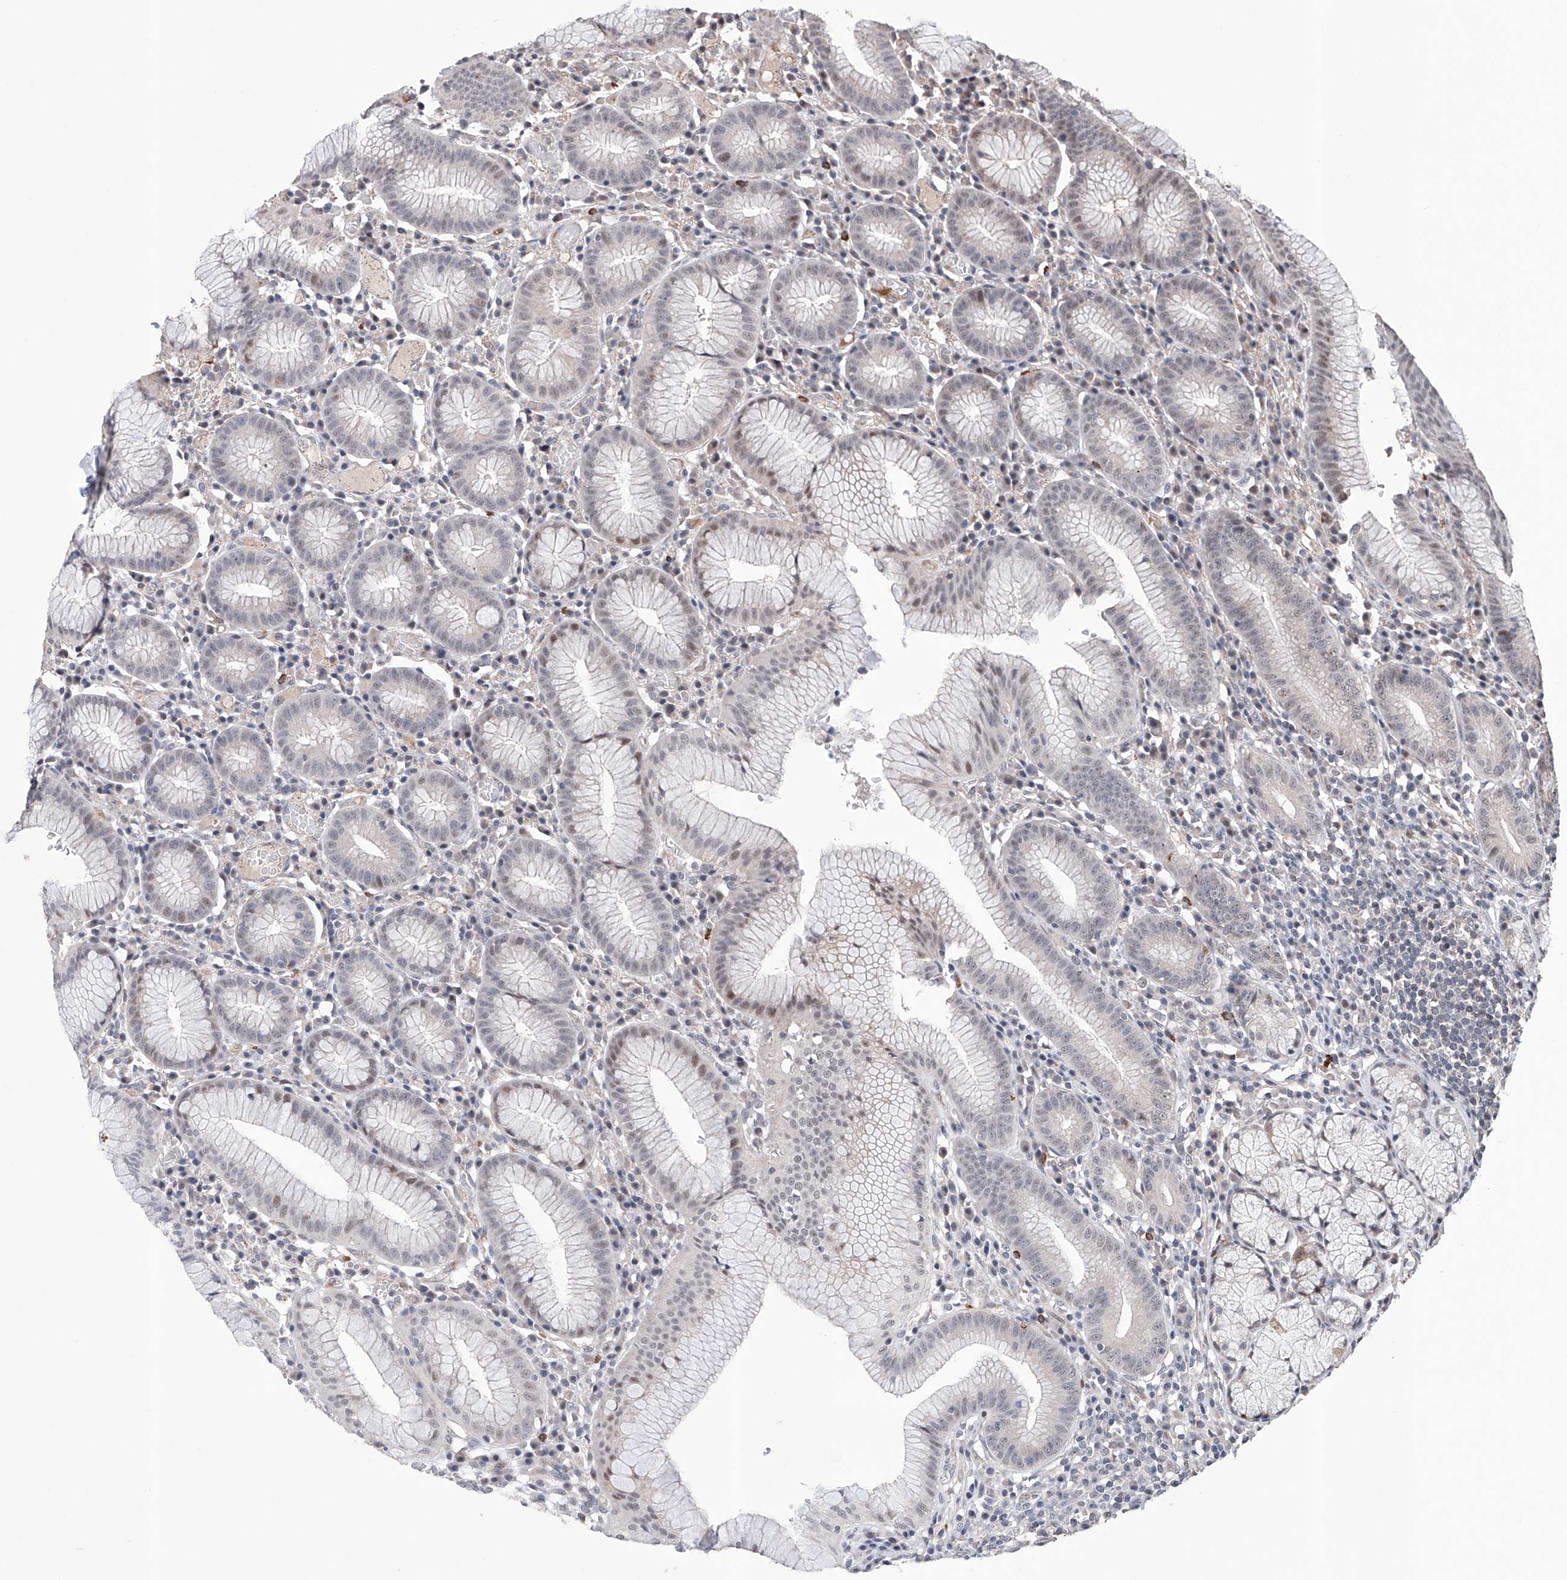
{"staining": {"intensity": "weak", "quantity": "<25%", "location": "nuclear"}, "tissue": "stomach", "cell_type": "Glandular cells", "image_type": "normal", "snomed": [{"axis": "morphology", "description": "Normal tissue, NOS"}, {"axis": "topography", "description": "Stomach"}], "caption": "High power microscopy photomicrograph of an IHC histopathology image of unremarkable stomach, revealing no significant positivity in glandular cells. (DAB IHC, high magnification).", "gene": "AFG1L", "patient": {"sex": "male", "age": 55}}